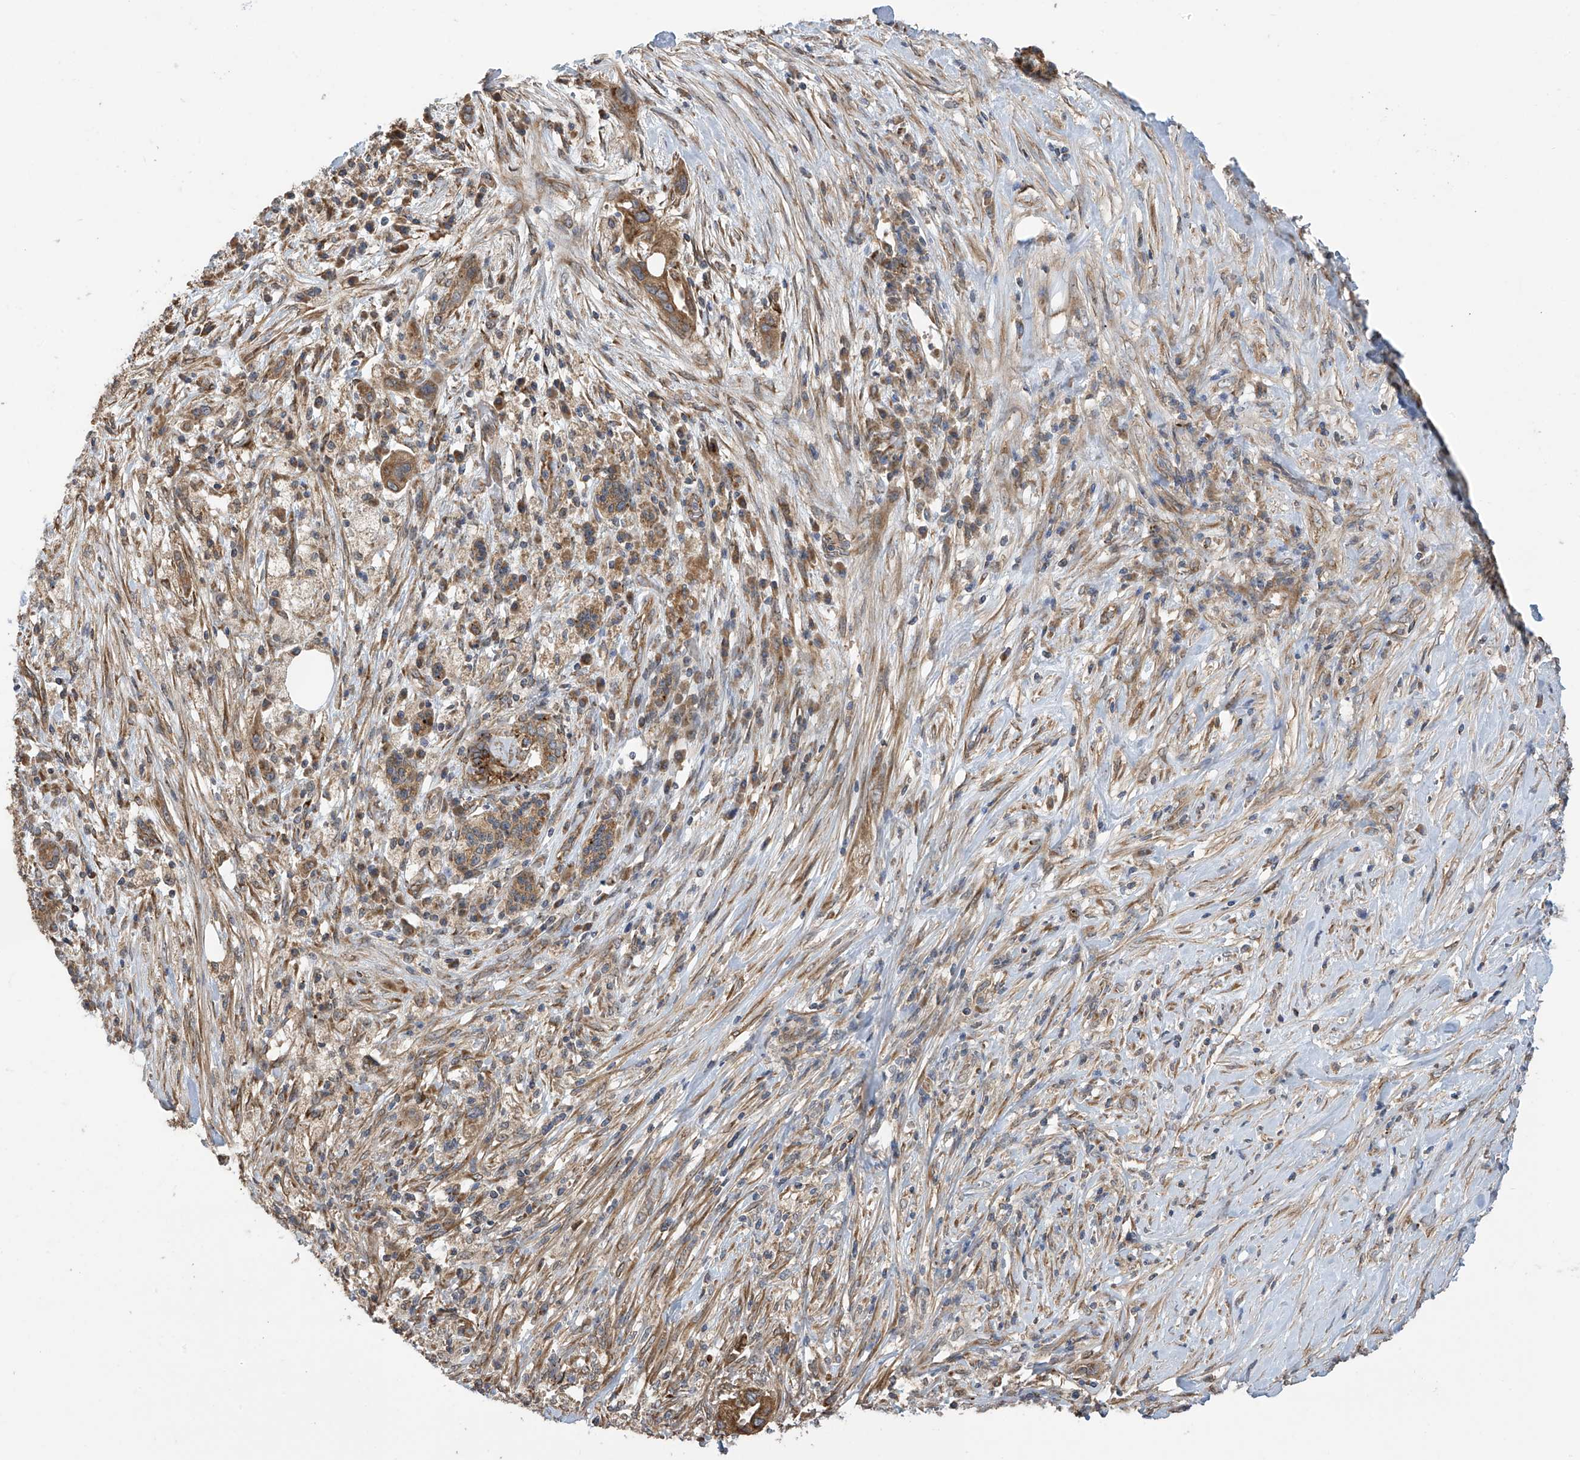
{"staining": {"intensity": "strong", "quantity": ">75%", "location": "cytoplasmic/membranous"}, "tissue": "pancreatic cancer", "cell_type": "Tumor cells", "image_type": "cancer", "snomed": [{"axis": "morphology", "description": "Adenocarcinoma, NOS"}, {"axis": "topography", "description": "Pancreas"}], "caption": "This image reveals immunohistochemistry staining of human pancreatic cancer, with high strong cytoplasmic/membranous staining in about >75% of tumor cells.", "gene": "PNPT1", "patient": {"sex": "female", "age": 73}}